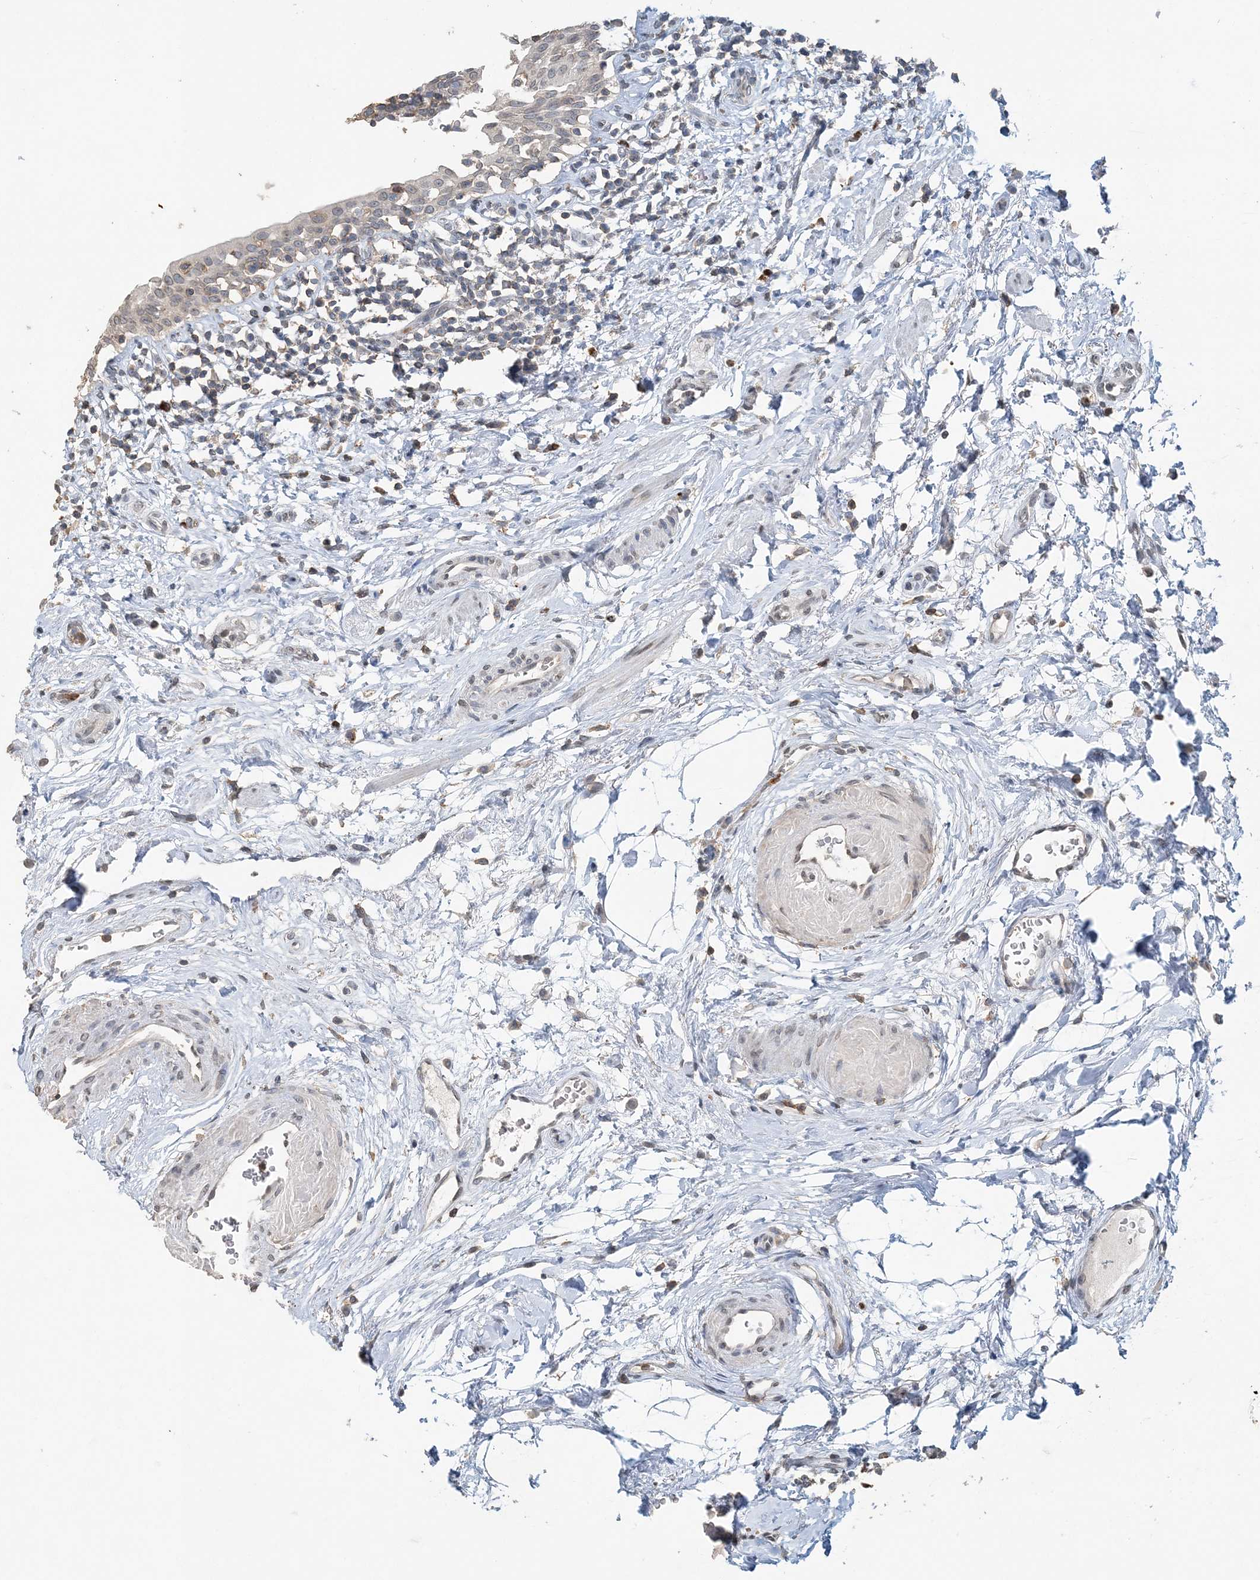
{"staining": {"intensity": "negative", "quantity": "none", "location": "none"}, "tissue": "urinary bladder", "cell_type": "Urothelial cells", "image_type": "normal", "snomed": [{"axis": "morphology", "description": "Normal tissue, NOS"}, {"axis": "topography", "description": "Urinary bladder"}], "caption": "Immunohistochemistry micrograph of benign urinary bladder stained for a protein (brown), which demonstrates no expression in urothelial cells. The staining is performed using DAB (3,3'-diaminobenzidine) brown chromogen with nuclei counter-stained in using hematoxylin.", "gene": "FAM110A", "patient": {"sex": "male", "age": 83}}